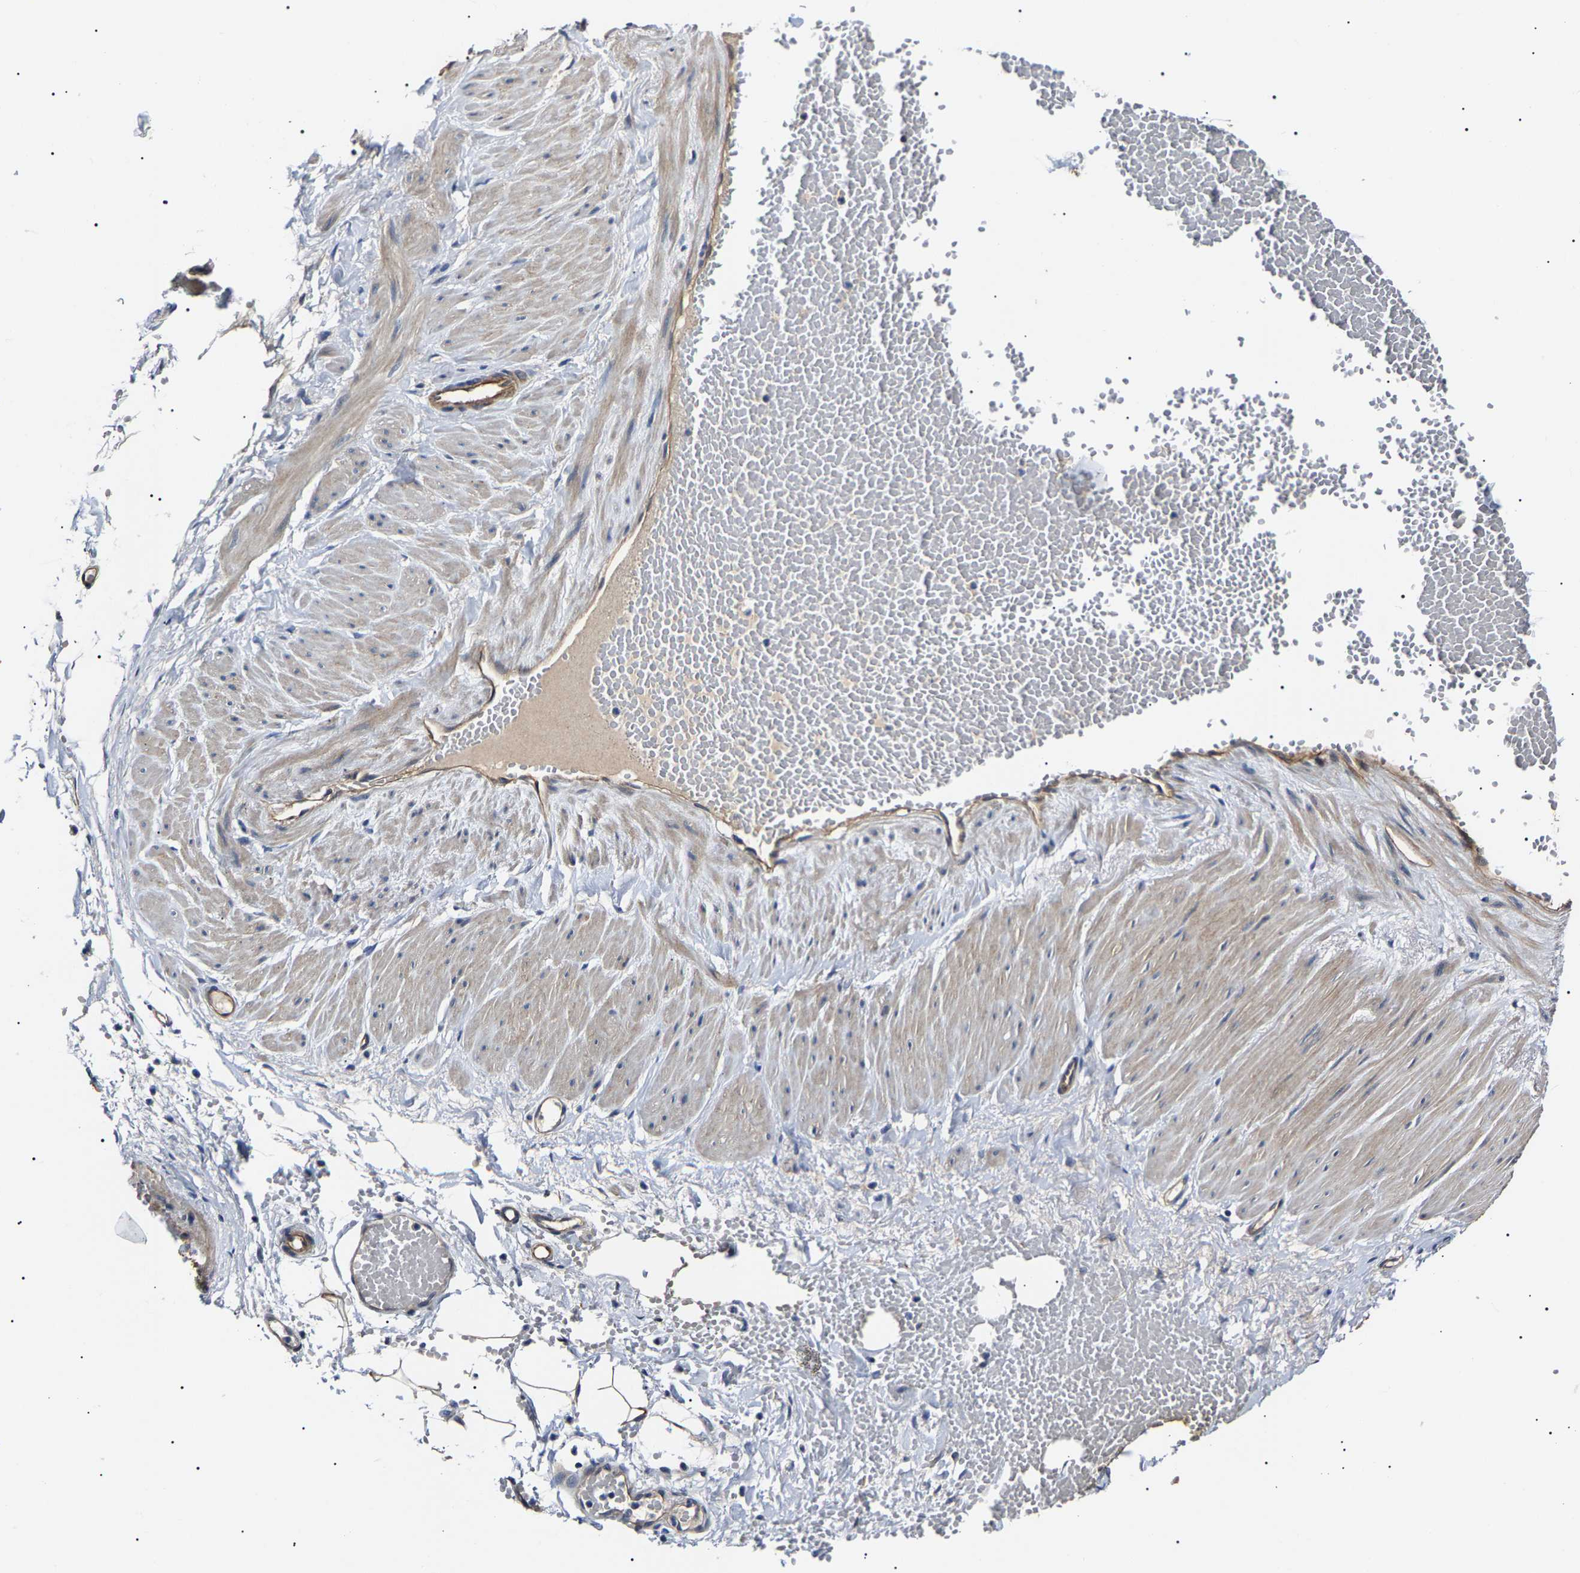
{"staining": {"intensity": "moderate", "quantity": ">75%", "location": "cytoplasmic/membranous"}, "tissue": "adipose tissue", "cell_type": "Adipocytes", "image_type": "normal", "snomed": [{"axis": "morphology", "description": "Normal tissue, NOS"}, {"axis": "topography", "description": "Soft tissue"}], "caption": "Protein analysis of unremarkable adipose tissue displays moderate cytoplasmic/membranous staining in about >75% of adipocytes.", "gene": "KLHL42", "patient": {"sex": "male", "age": 72}}